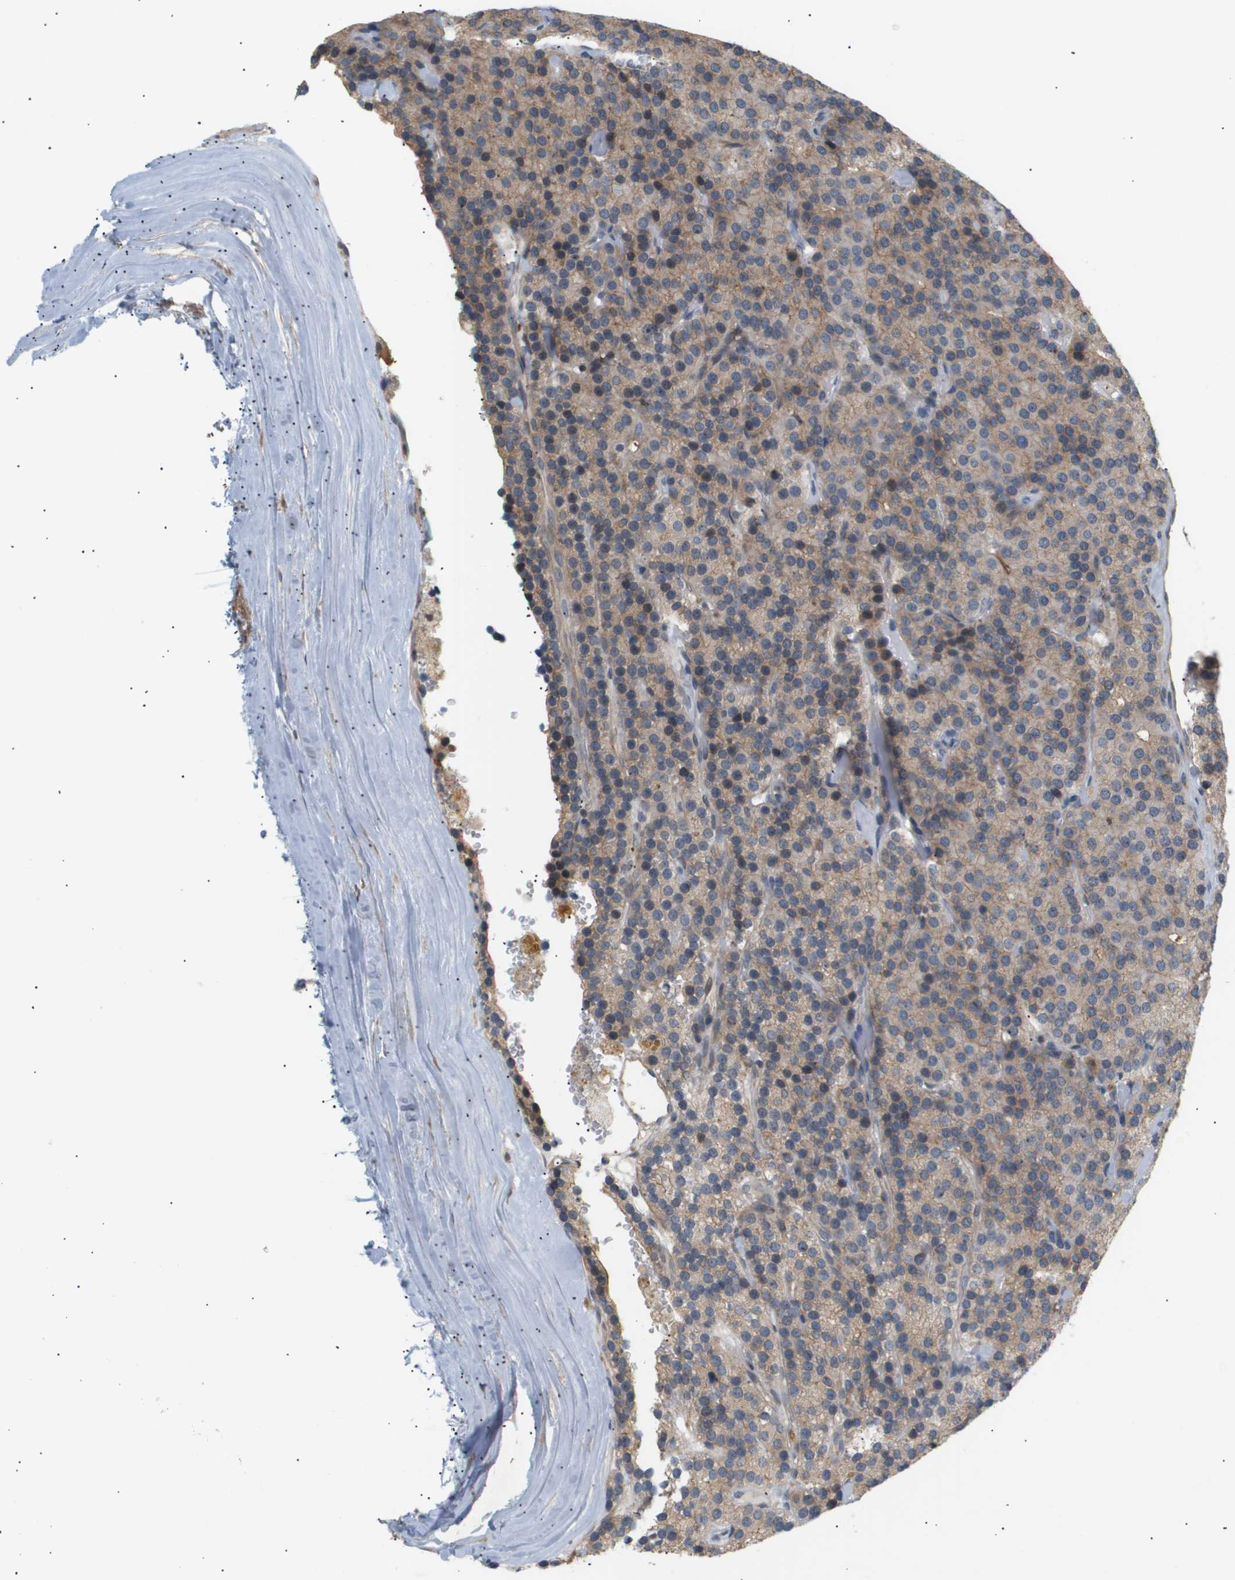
{"staining": {"intensity": "weak", "quantity": ">75%", "location": "cytoplasmic/membranous"}, "tissue": "parathyroid gland", "cell_type": "Glandular cells", "image_type": "normal", "snomed": [{"axis": "morphology", "description": "Normal tissue, NOS"}, {"axis": "morphology", "description": "Adenoma, NOS"}, {"axis": "topography", "description": "Parathyroid gland"}], "caption": "Immunohistochemistry (IHC) (DAB) staining of normal parathyroid gland reveals weak cytoplasmic/membranous protein staining in about >75% of glandular cells.", "gene": "CORO2B", "patient": {"sex": "female", "age": 86}}